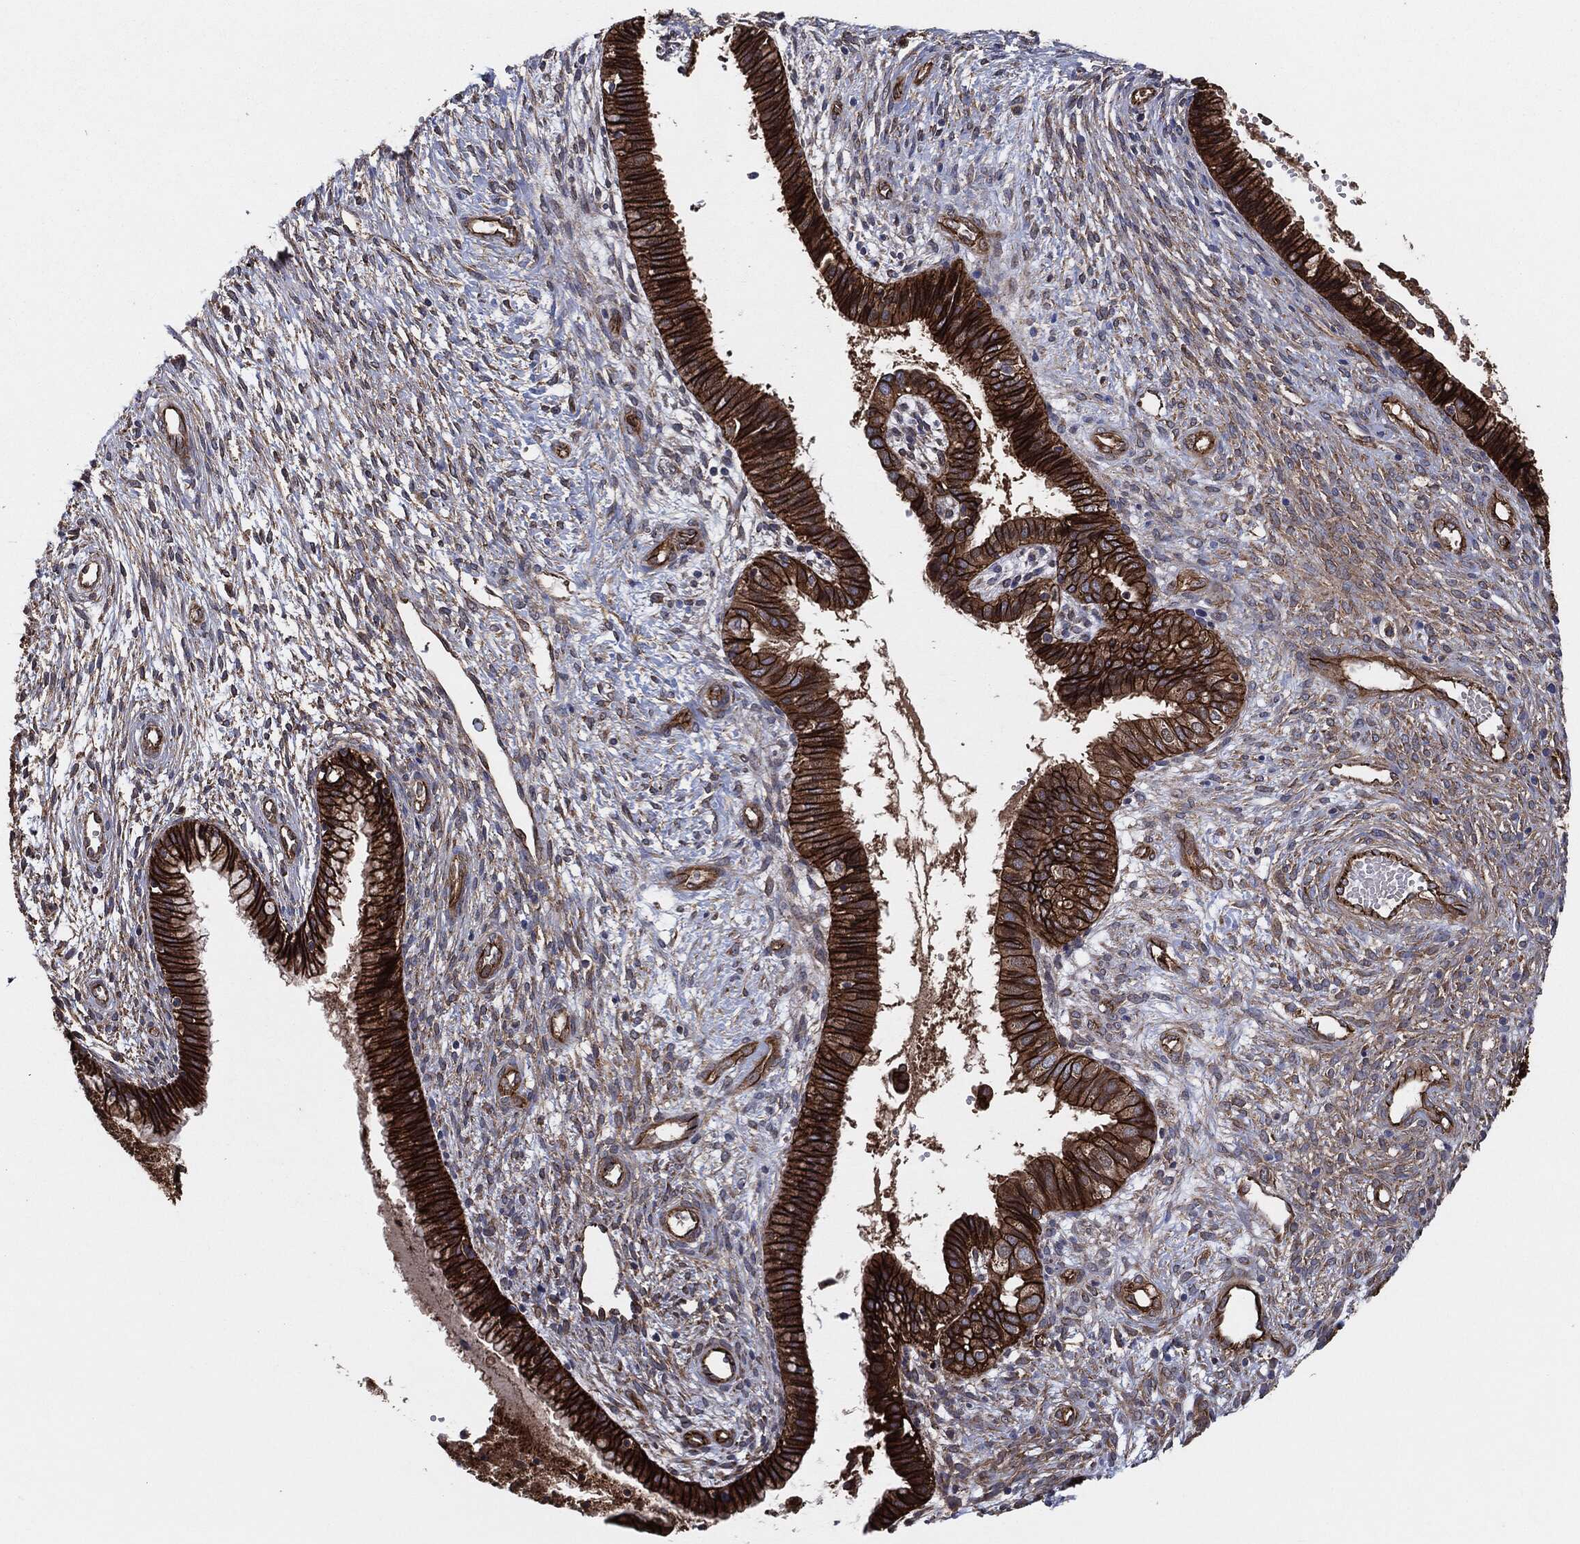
{"staining": {"intensity": "strong", "quantity": "25%-75%", "location": "cytoplasmic/membranous"}, "tissue": "cervical cancer", "cell_type": "Tumor cells", "image_type": "cancer", "snomed": [{"axis": "morphology", "description": "Normal tissue, NOS"}, {"axis": "morphology", "description": "Squamous cell carcinoma, NOS"}, {"axis": "topography", "description": "Cervix"}], "caption": "DAB (3,3'-diaminobenzidine) immunohistochemical staining of human cervical squamous cell carcinoma displays strong cytoplasmic/membranous protein expression in approximately 25%-75% of tumor cells.", "gene": "CTNNA1", "patient": {"sex": "female", "age": 39}}